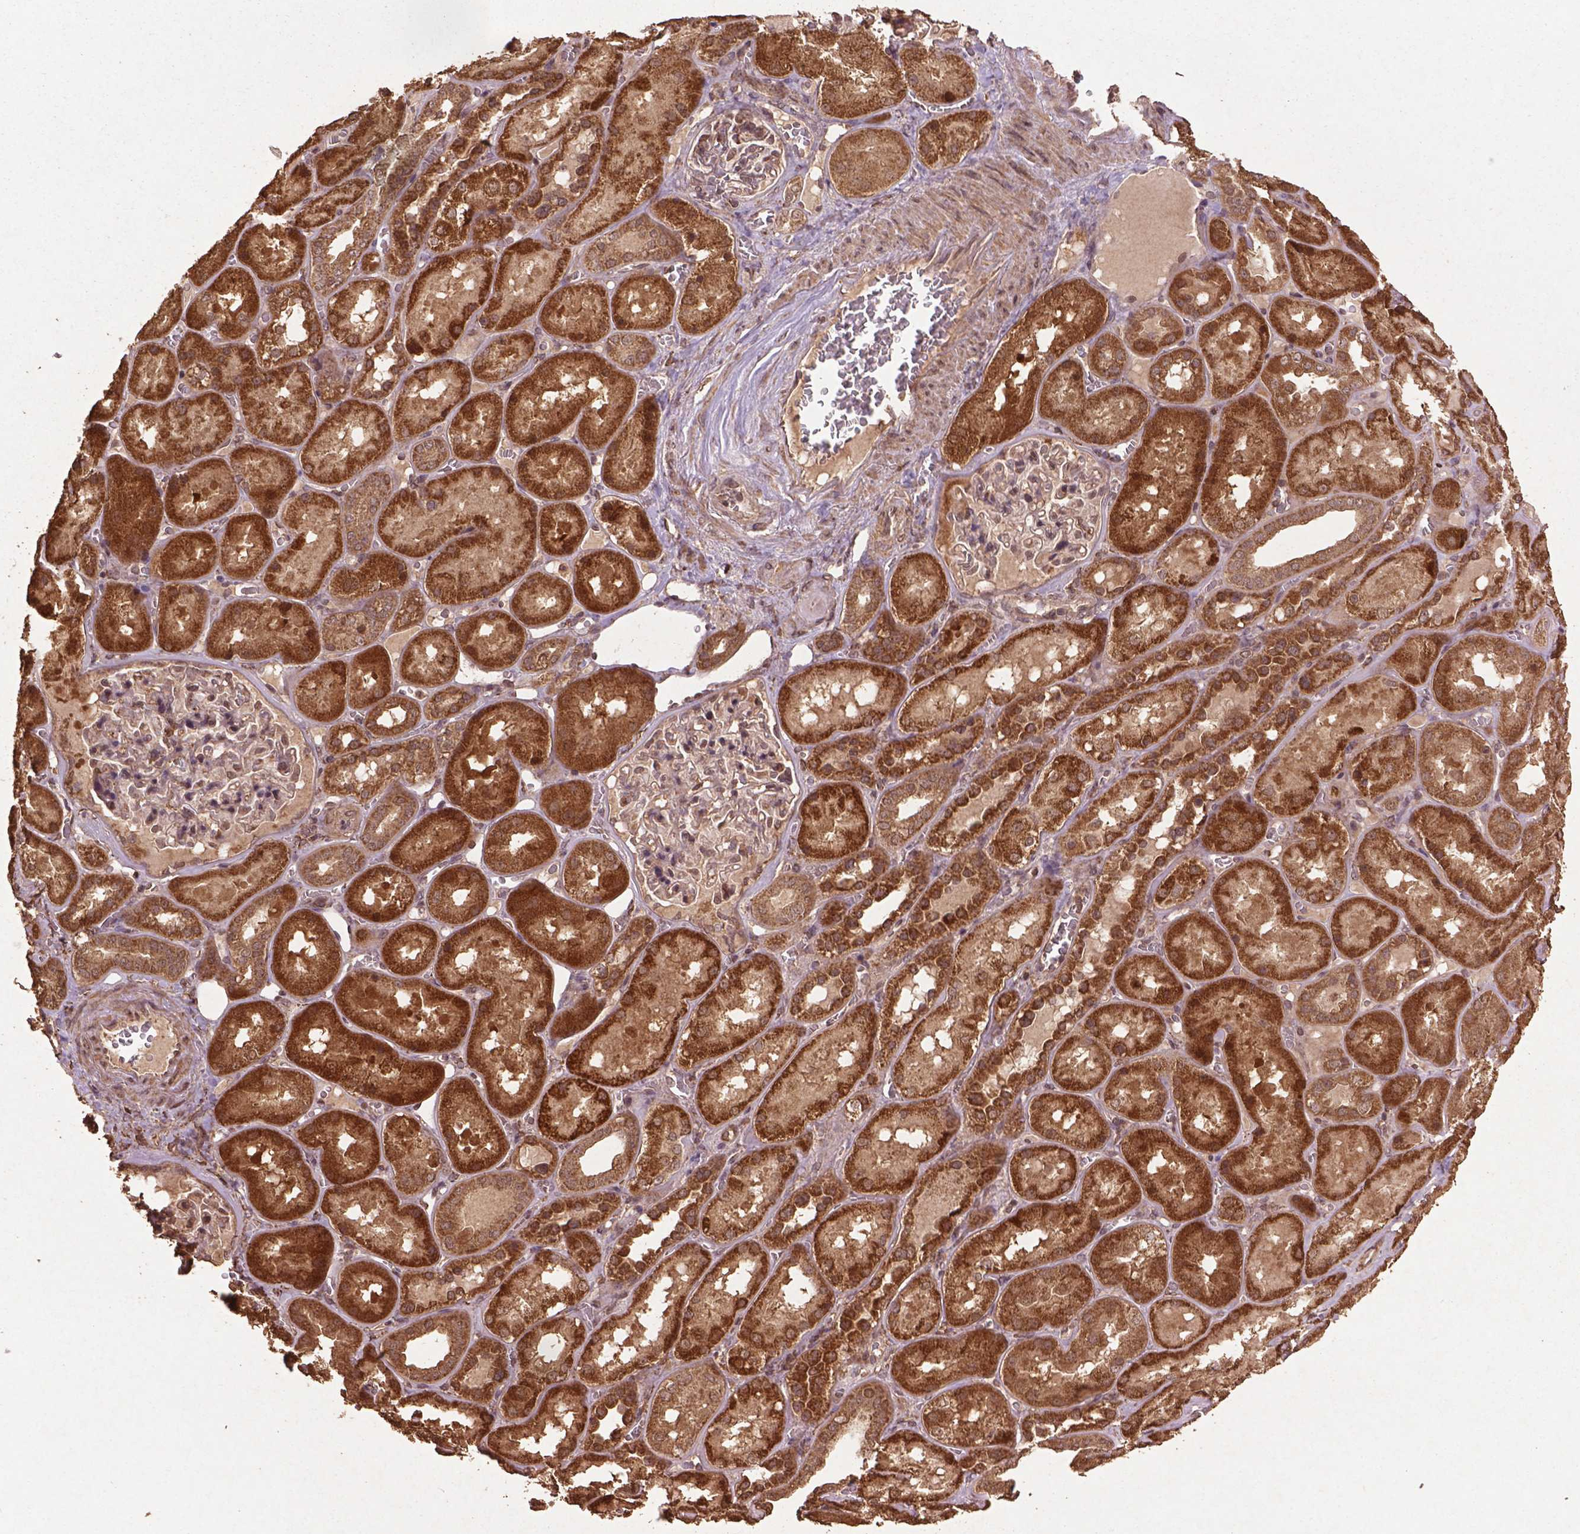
{"staining": {"intensity": "moderate", "quantity": "<25%", "location": "cytoplasmic/membranous,nuclear"}, "tissue": "kidney", "cell_type": "Cells in glomeruli", "image_type": "normal", "snomed": [{"axis": "morphology", "description": "Normal tissue, NOS"}, {"axis": "topography", "description": "Kidney"}], "caption": "There is low levels of moderate cytoplasmic/membranous,nuclear positivity in cells in glomeruli of unremarkable kidney, as demonstrated by immunohistochemical staining (brown color).", "gene": "BABAM1", "patient": {"sex": "male", "age": 73}}